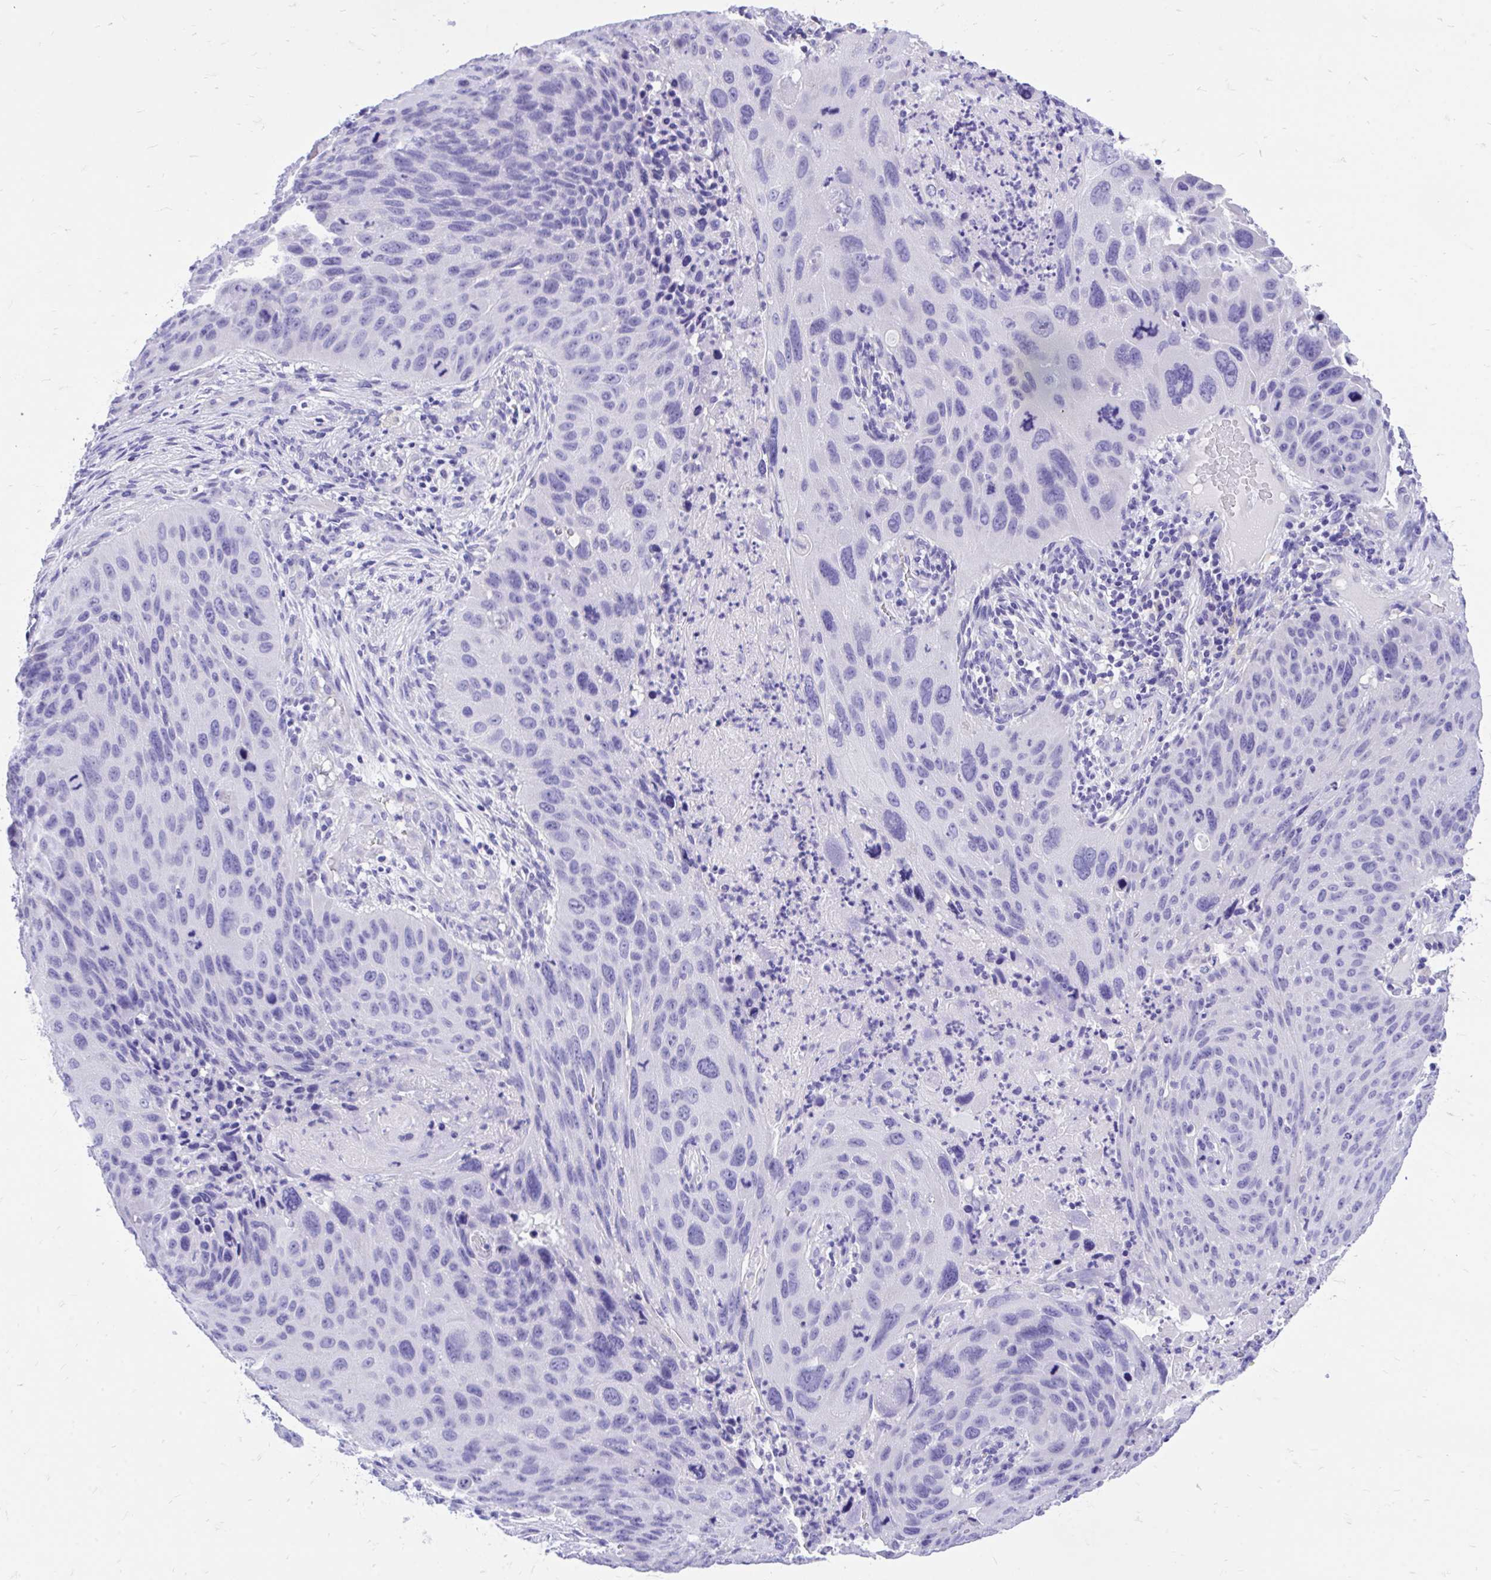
{"staining": {"intensity": "negative", "quantity": "none", "location": "none"}, "tissue": "lung cancer", "cell_type": "Tumor cells", "image_type": "cancer", "snomed": [{"axis": "morphology", "description": "Squamous cell carcinoma, NOS"}, {"axis": "topography", "description": "Lung"}], "caption": "Immunohistochemical staining of squamous cell carcinoma (lung) reveals no significant staining in tumor cells. (IHC, brightfield microscopy, high magnification).", "gene": "MON1A", "patient": {"sex": "male", "age": 63}}